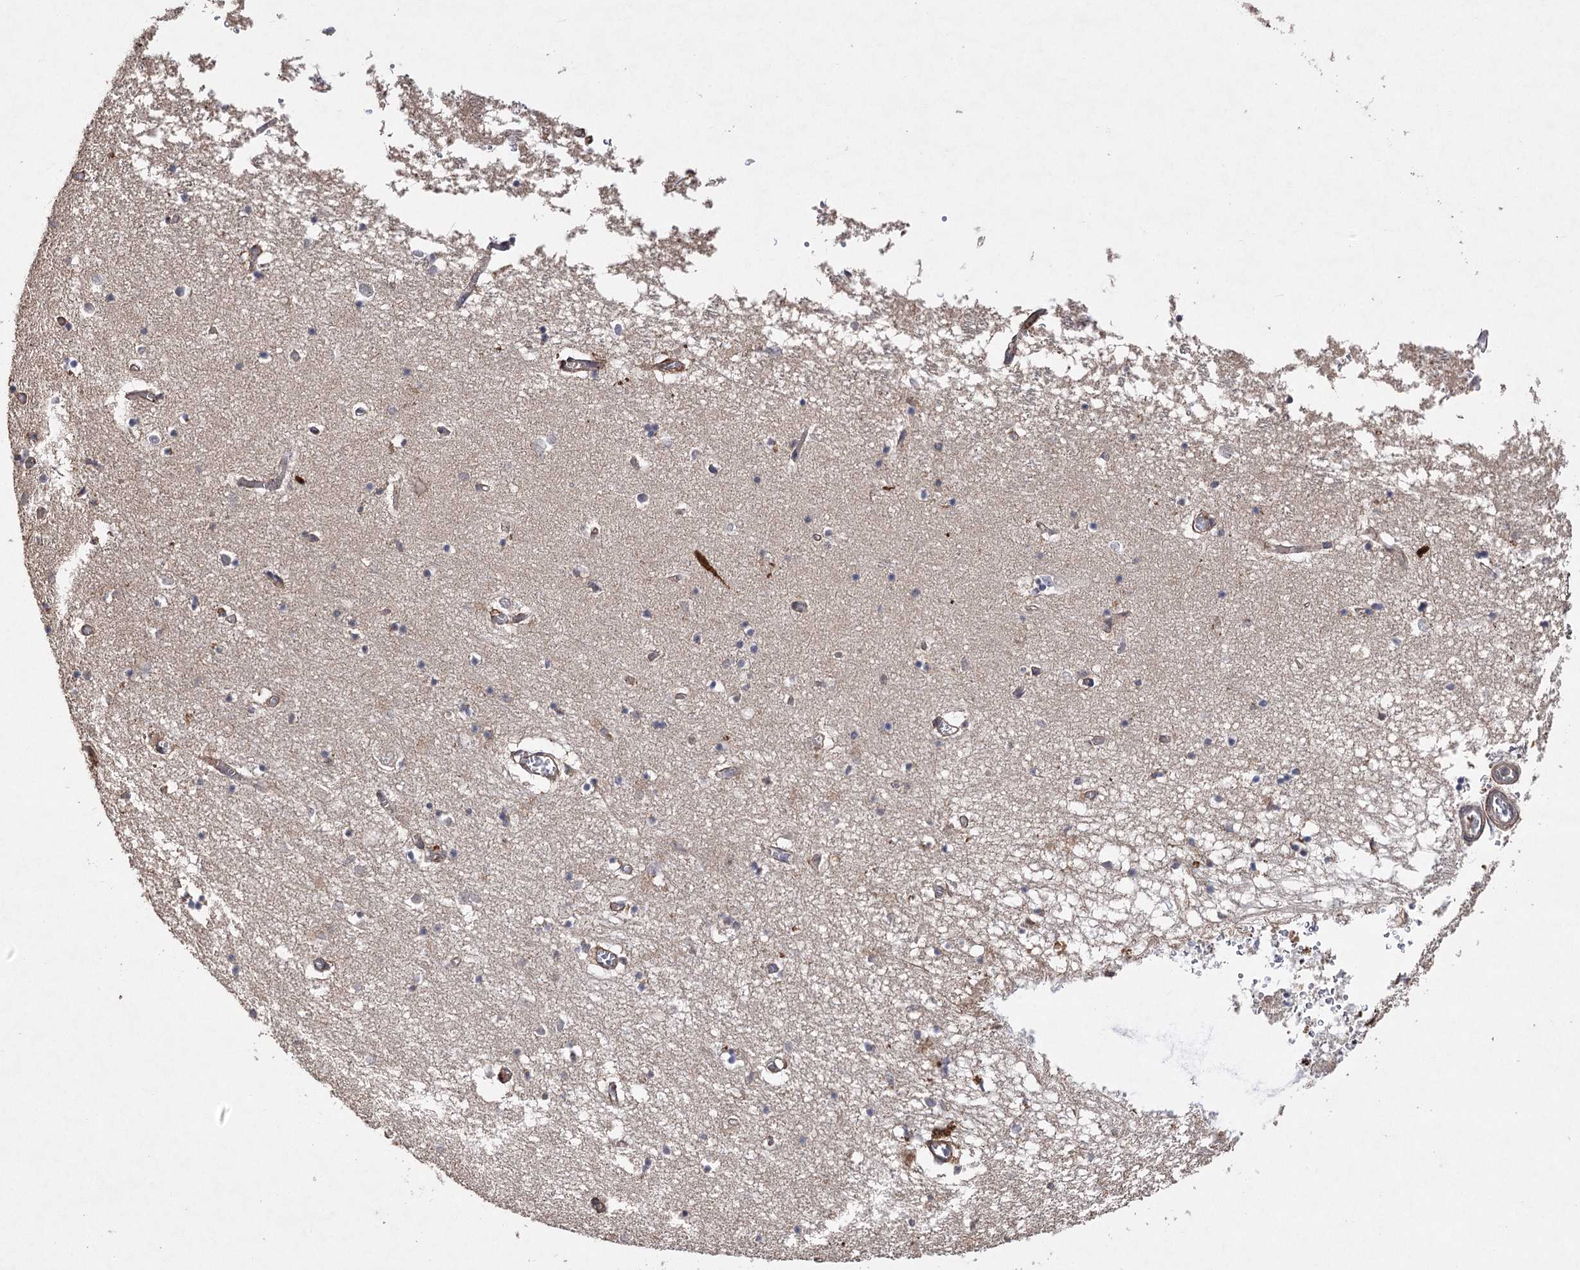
{"staining": {"intensity": "negative", "quantity": "none", "location": "none"}, "tissue": "hippocampus", "cell_type": "Glial cells", "image_type": "normal", "snomed": [{"axis": "morphology", "description": "Normal tissue, NOS"}, {"axis": "topography", "description": "Hippocampus"}], "caption": "DAB (3,3'-diaminobenzidine) immunohistochemical staining of unremarkable hippocampus demonstrates no significant staining in glial cells. (Brightfield microscopy of DAB (3,3'-diaminobenzidine) IHC at high magnification).", "gene": "OBSL1", "patient": {"sex": "male", "age": 70}}